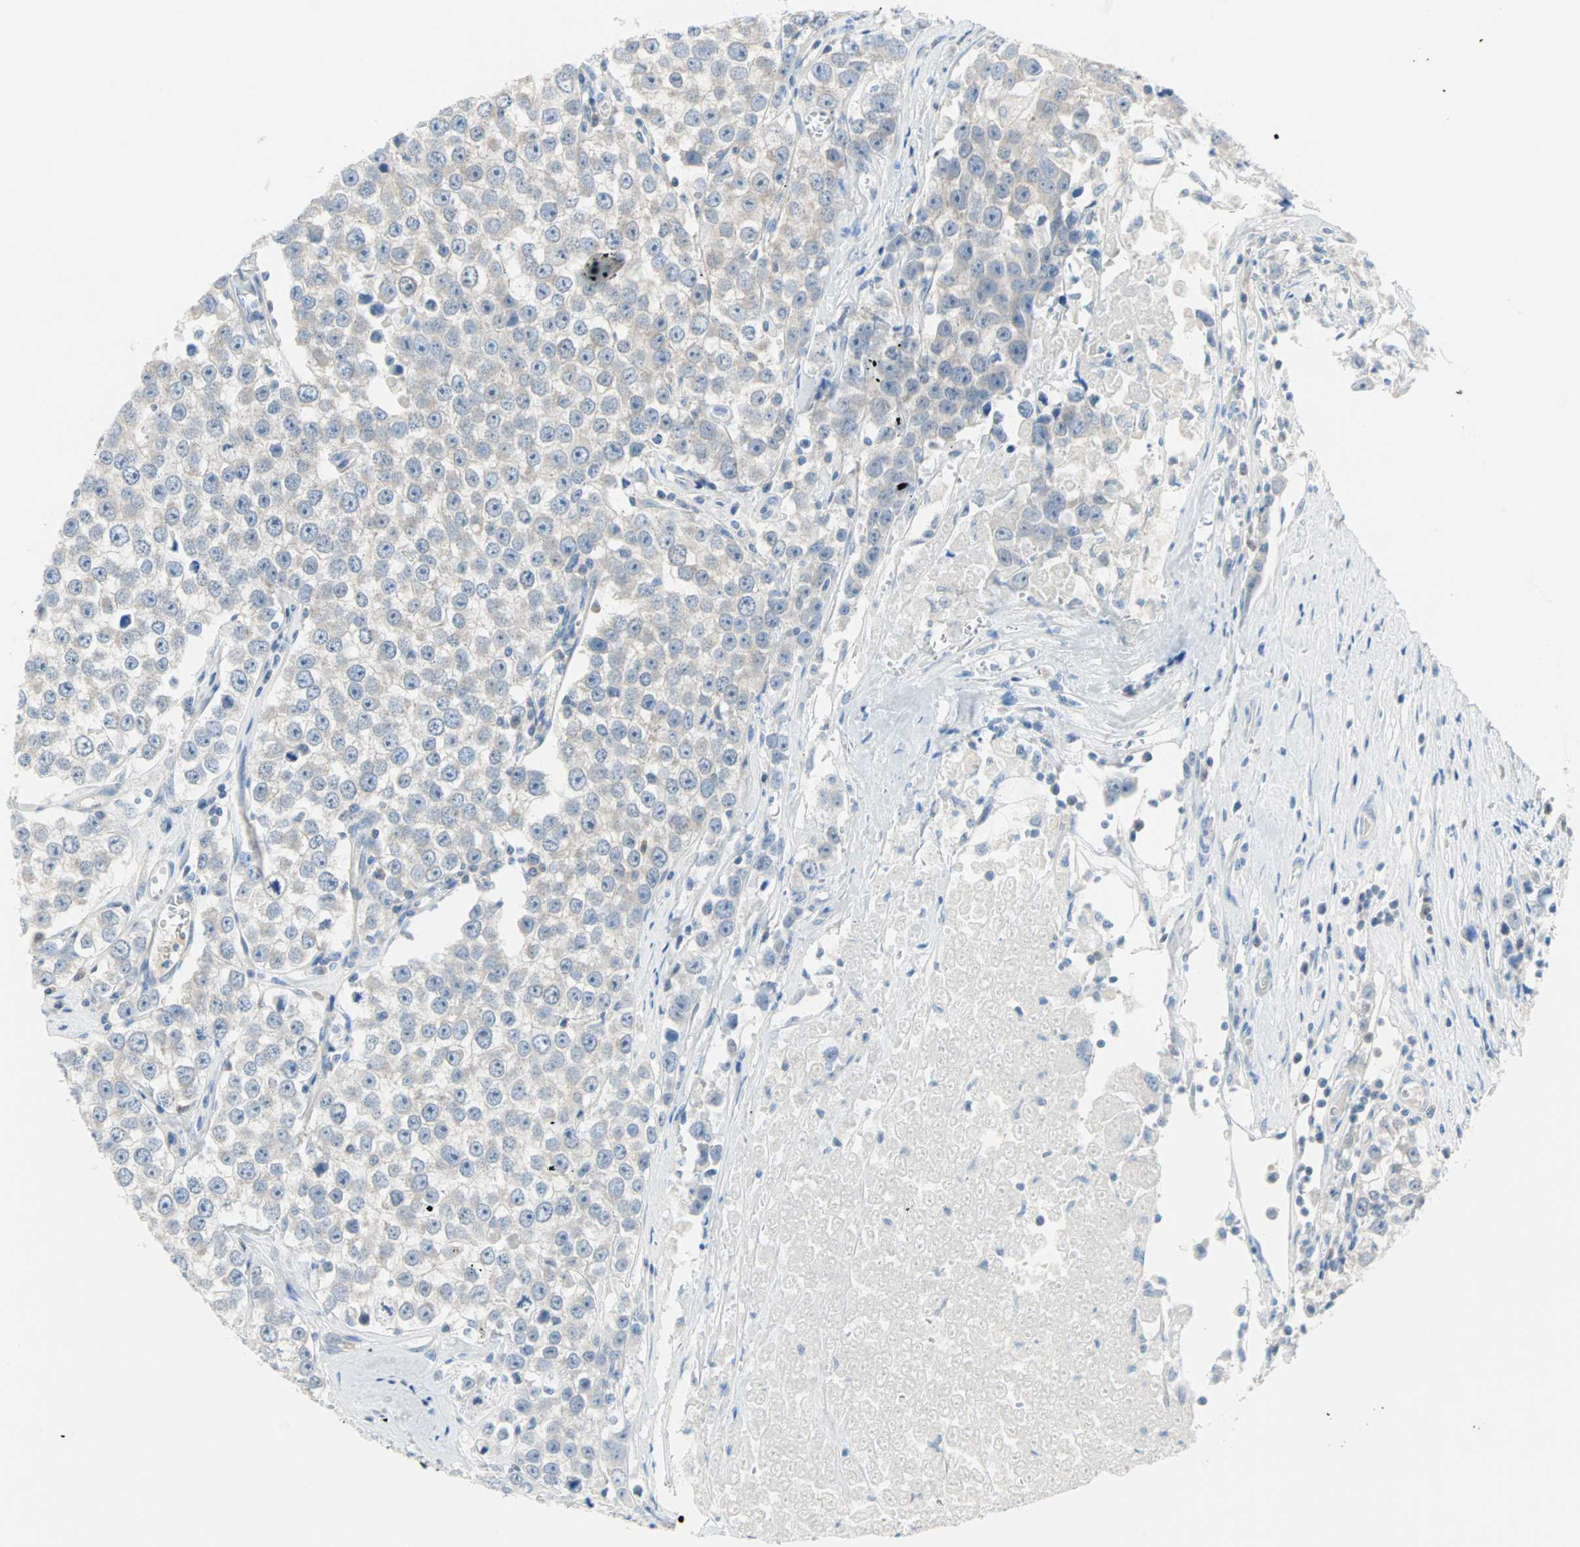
{"staining": {"intensity": "weak", "quantity": "<25%", "location": "cytoplasmic/membranous"}, "tissue": "testis cancer", "cell_type": "Tumor cells", "image_type": "cancer", "snomed": [{"axis": "morphology", "description": "Seminoma, NOS"}, {"axis": "morphology", "description": "Carcinoma, Embryonal, NOS"}, {"axis": "topography", "description": "Testis"}], "caption": "Human testis cancer stained for a protein using immunohistochemistry shows no expression in tumor cells.", "gene": "MPI", "patient": {"sex": "male", "age": 52}}